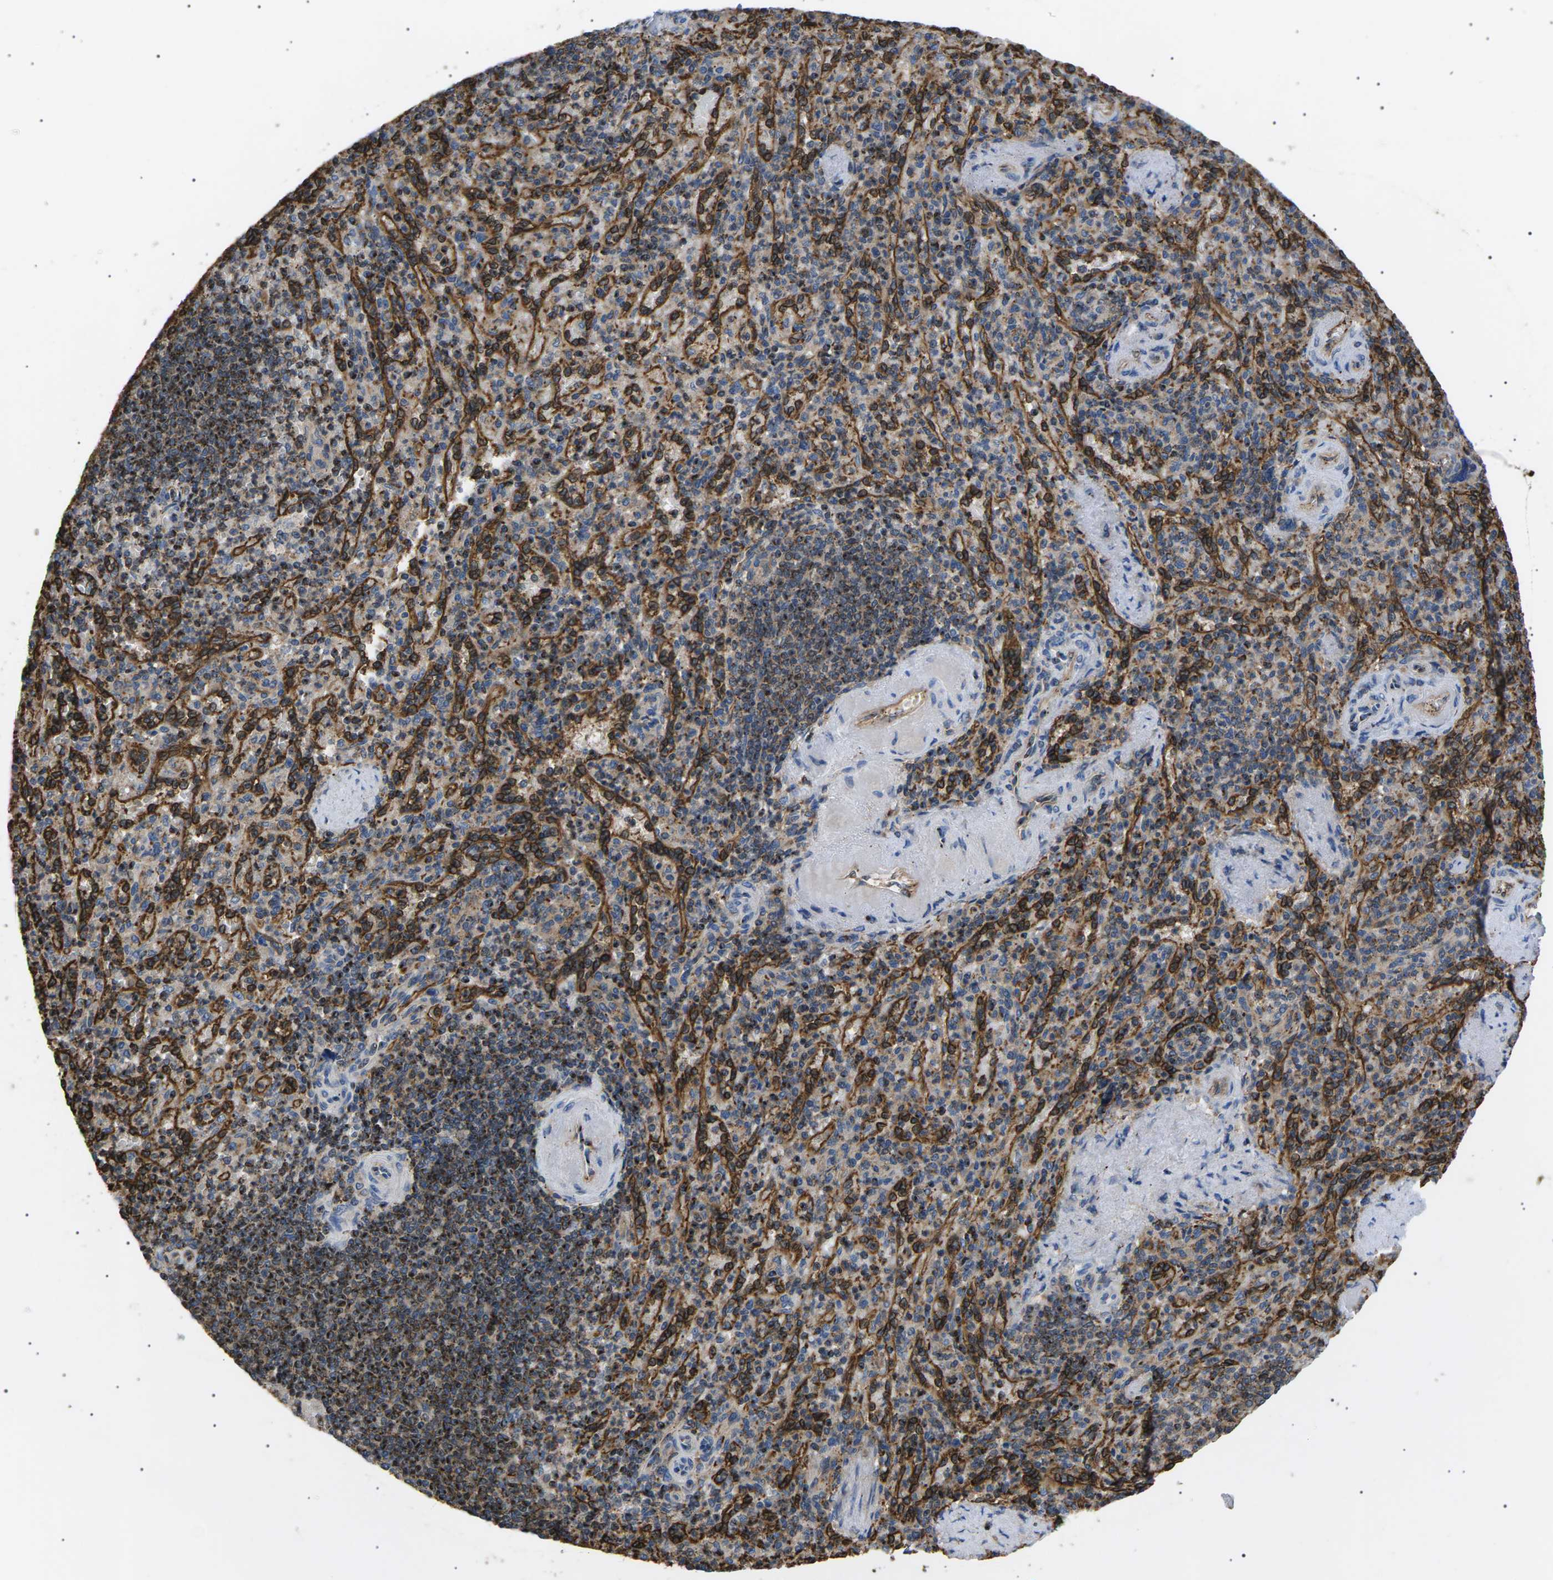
{"staining": {"intensity": "moderate", "quantity": "25%-75%", "location": "cytoplasmic/membranous"}, "tissue": "spleen", "cell_type": "Cells in red pulp", "image_type": "normal", "snomed": [{"axis": "morphology", "description": "Normal tissue, NOS"}, {"axis": "topography", "description": "Spleen"}], "caption": "IHC (DAB (3,3'-diaminobenzidine)) staining of unremarkable human spleen reveals moderate cytoplasmic/membranous protein positivity in about 25%-75% of cells in red pulp.", "gene": "TMTC4", "patient": {"sex": "female", "age": 74}}